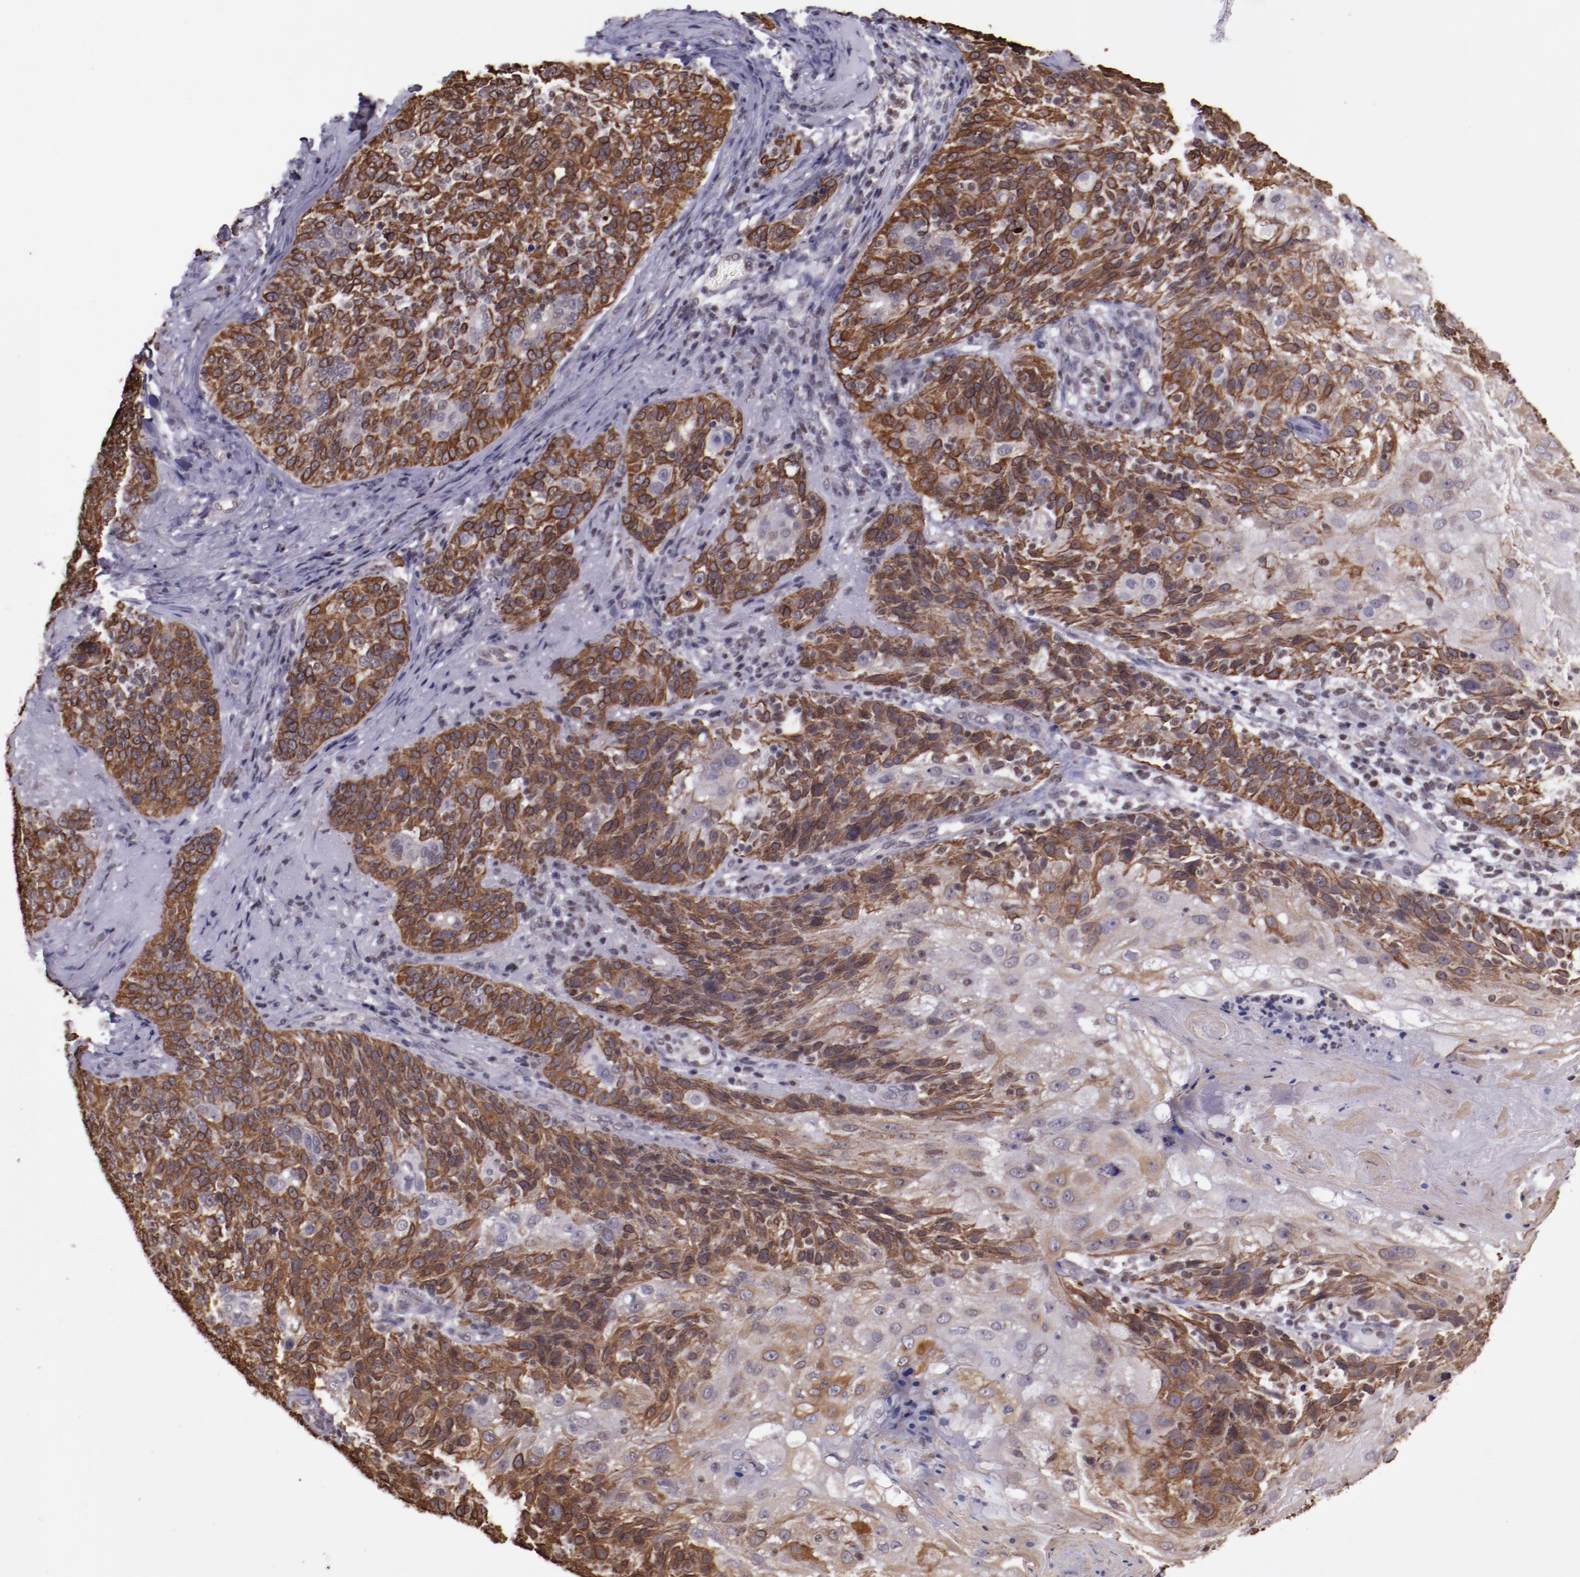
{"staining": {"intensity": "moderate", "quantity": "25%-75%", "location": "cytoplasmic/membranous"}, "tissue": "skin cancer", "cell_type": "Tumor cells", "image_type": "cancer", "snomed": [{"axis": "morphology", "description": "Normal tissue, NOS"}, {"axis": "morphology", "description": "Squamous cell carcinoma, NOS"}, {"axis": "topography", "description": "Skin"}], "caption": "A photomicrograph of squamous cell carcinoma (skin) stained for a protein reveals moderate cytoplasmic/membranous brown staining in tumor cells. Nuclei are stained in blue.", "gene": "ELF1", "patient": {"sex": "female", "age": 83}}